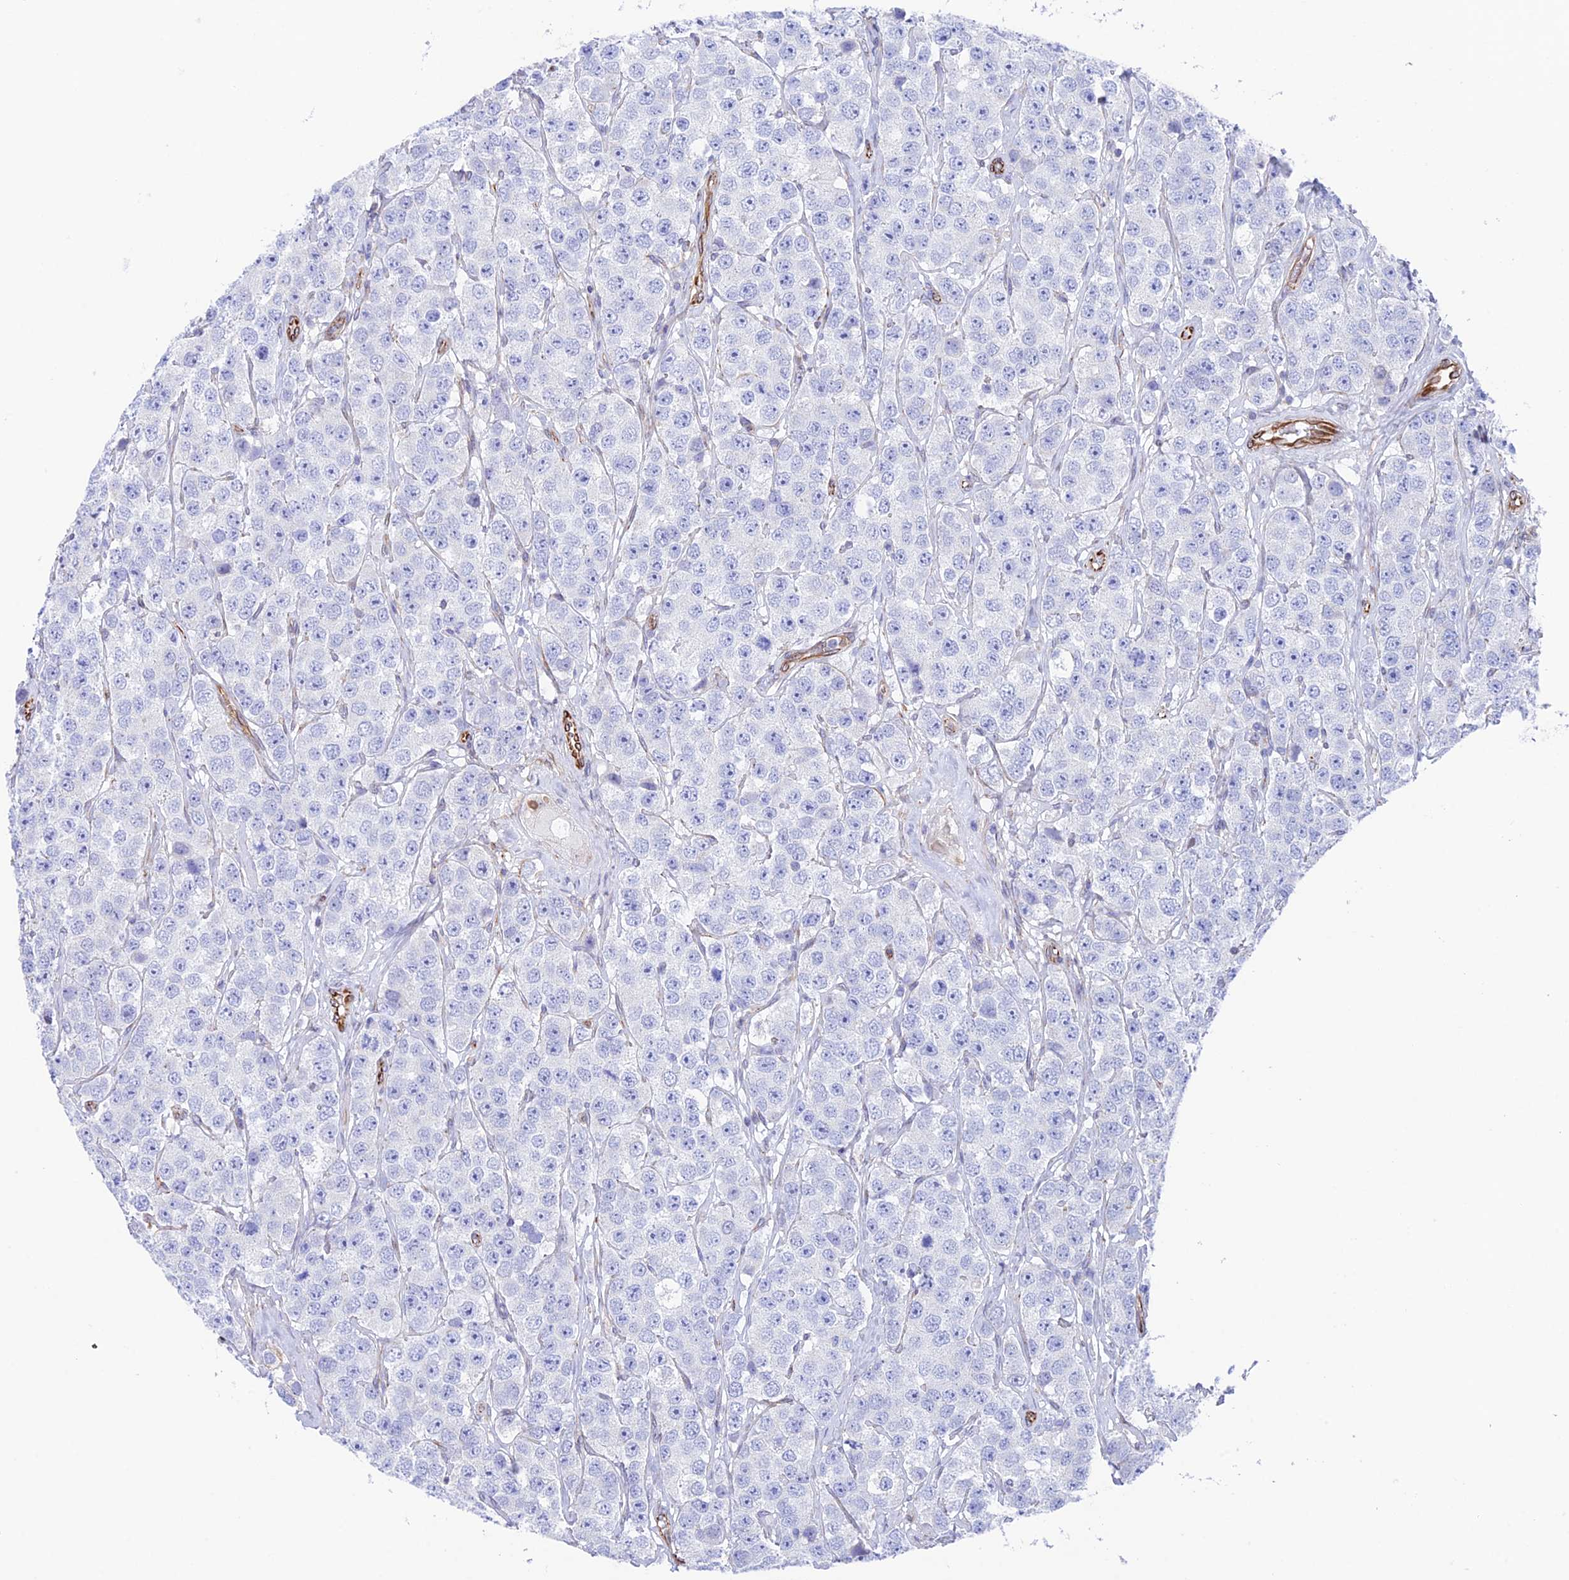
{"staining": {"intensity": "negative", "quantity": "none", "location": "none"}, "tissue": "testis cancer", "cell_type": "Tumor cells", "image_type": "cancer", "snomed": [{"axis": "morphology", "description": "Seminoma, NOS"}, {"axis": "topography", "description": "Testis"}], "caption": "The image demonstrates no significant staining in tumor cells of seminoma (testis).", "gene": "ZNF652", "patient": {"sex": "male", "age": 28}}